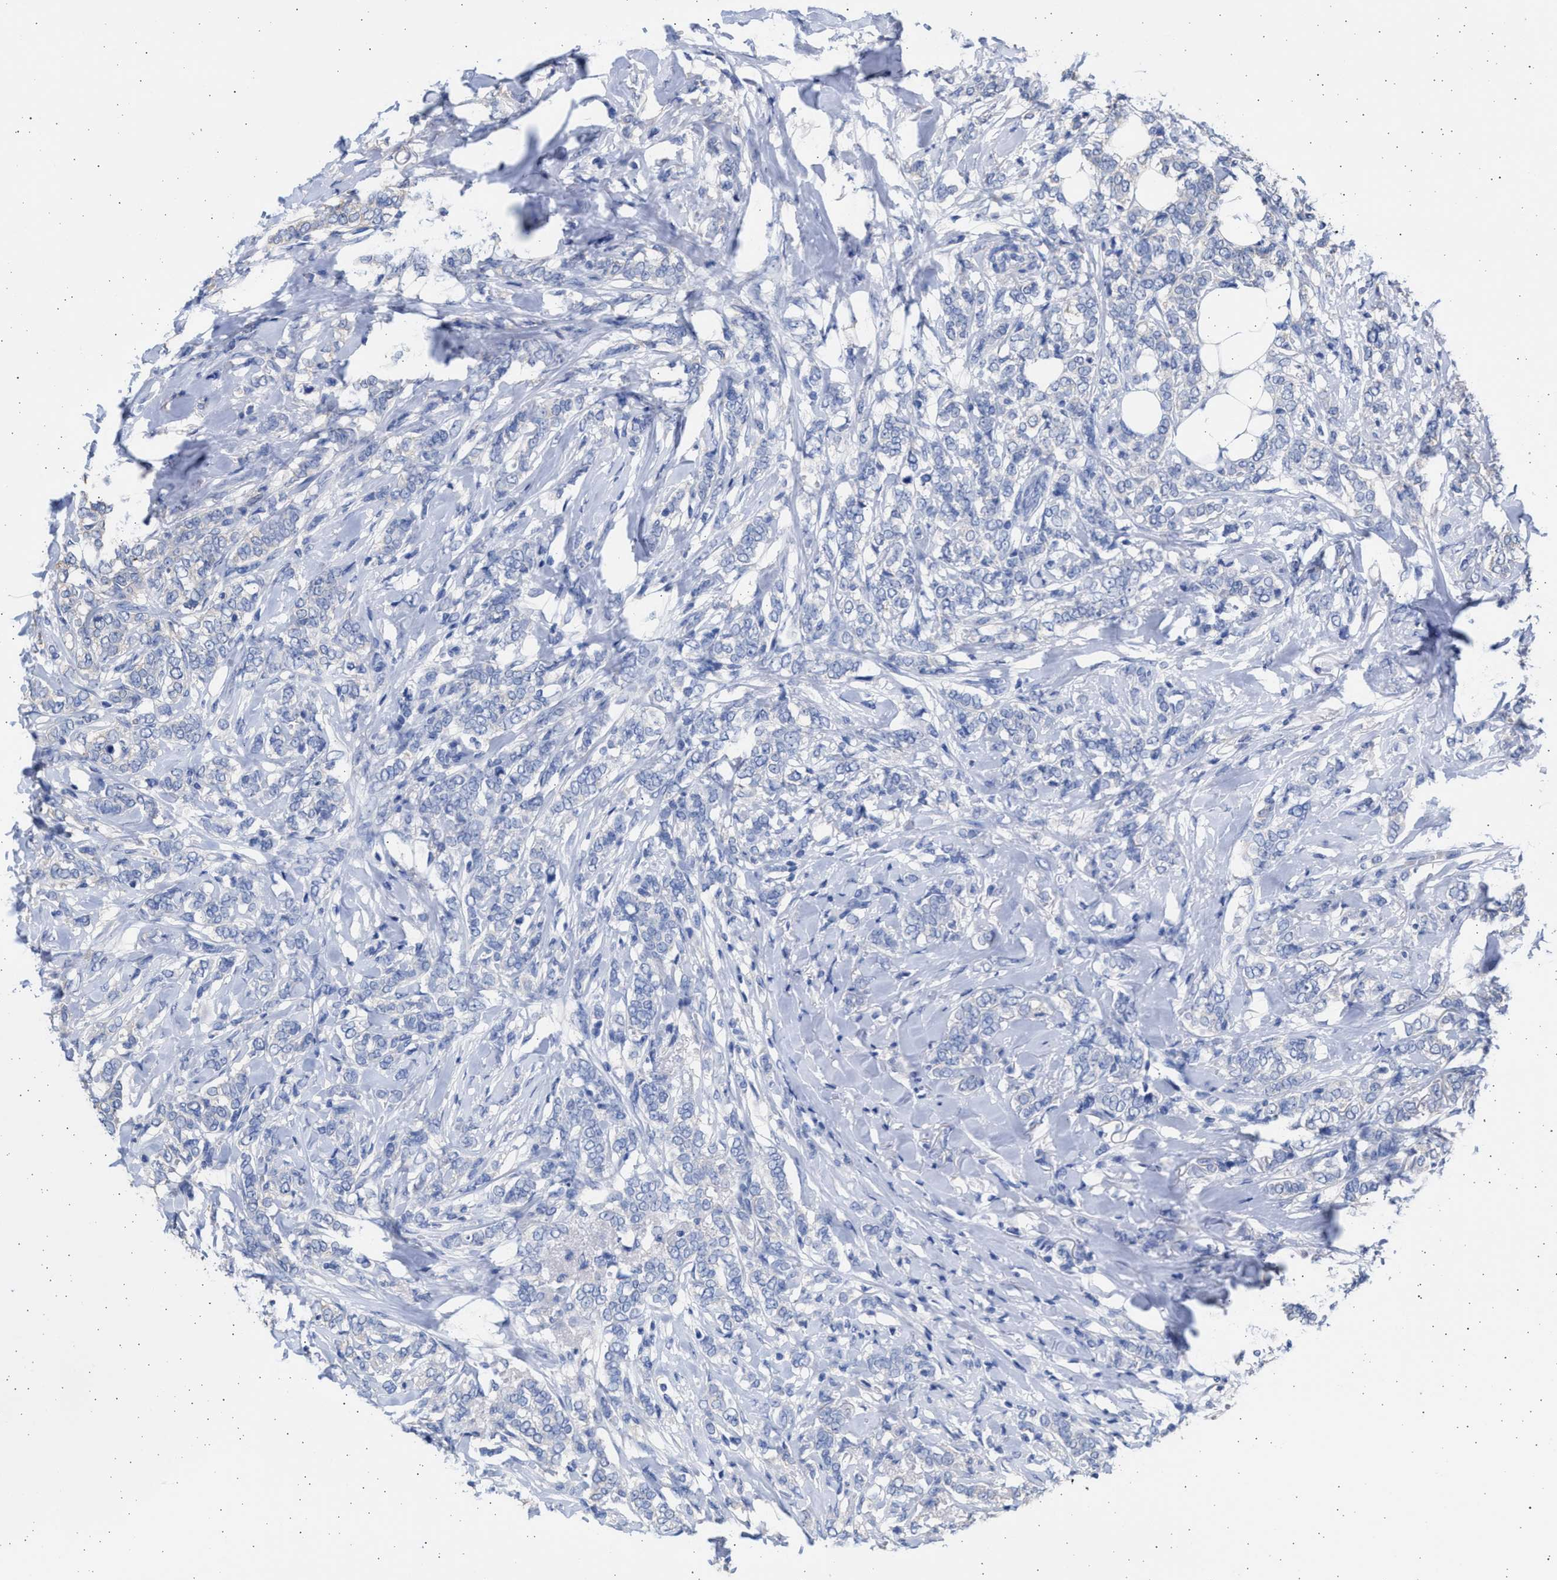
{"staining": {"intensity": "negative", "quantity": "none", "location": "none"}, "tissue": "breast cancer", "cell_type": "Tumor cells", "image_type": "cancer", "snomed": [{"axis": "morphology", "description": "Lobular carcinoma"}, {"axis": "topography", "description": "Skin"}, {"axis": "topography", "description": "Breast"}], "caption": "The histopathology image shows no staining of tumor cells in breast cancer. (DAB immunohistochemistry visualized using brightfield microscopy, high magnification).", "gene": "ALDOC", "patient": {"sex": "female", "age": 46}}